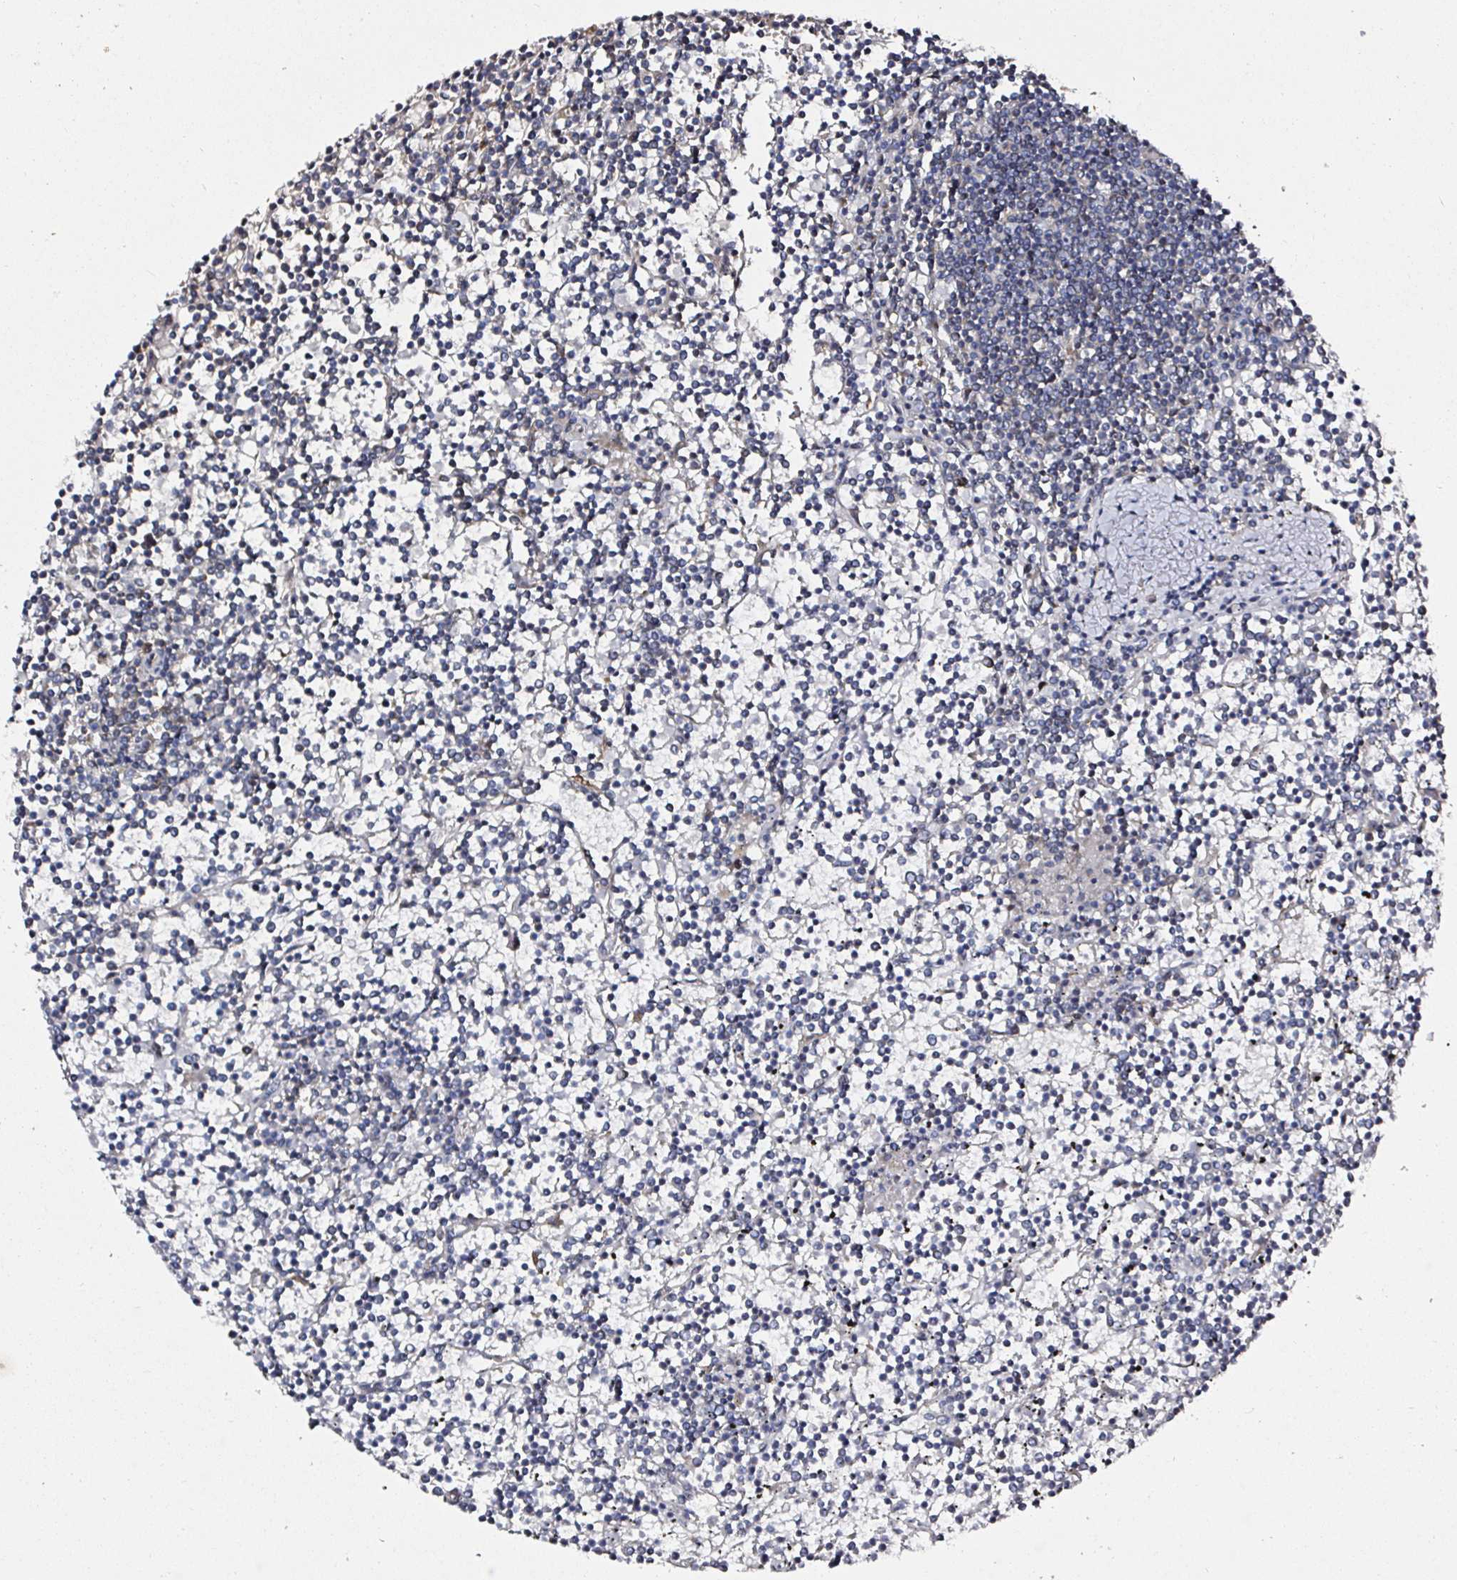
{"staining": {"intensity": "negative", "quantity": "none", "location": "none"}, "tissue": "lymphoma", "cell_type": "Tumor cells", "image_type": "cancer", "snomed": [{"axis": "morphology", "description": "Malignant lymphoma, non-Hodgkin's type, Low grade"}, {"axis": "topography", "description": "Spleen"}], "caption": "There is no significant positivity in tumor cells of low-grade malignant lymphoma, non-Hodgkin's type.", "gene": "ATAD3B", "patient": {"sex": "female", "age": 19}}